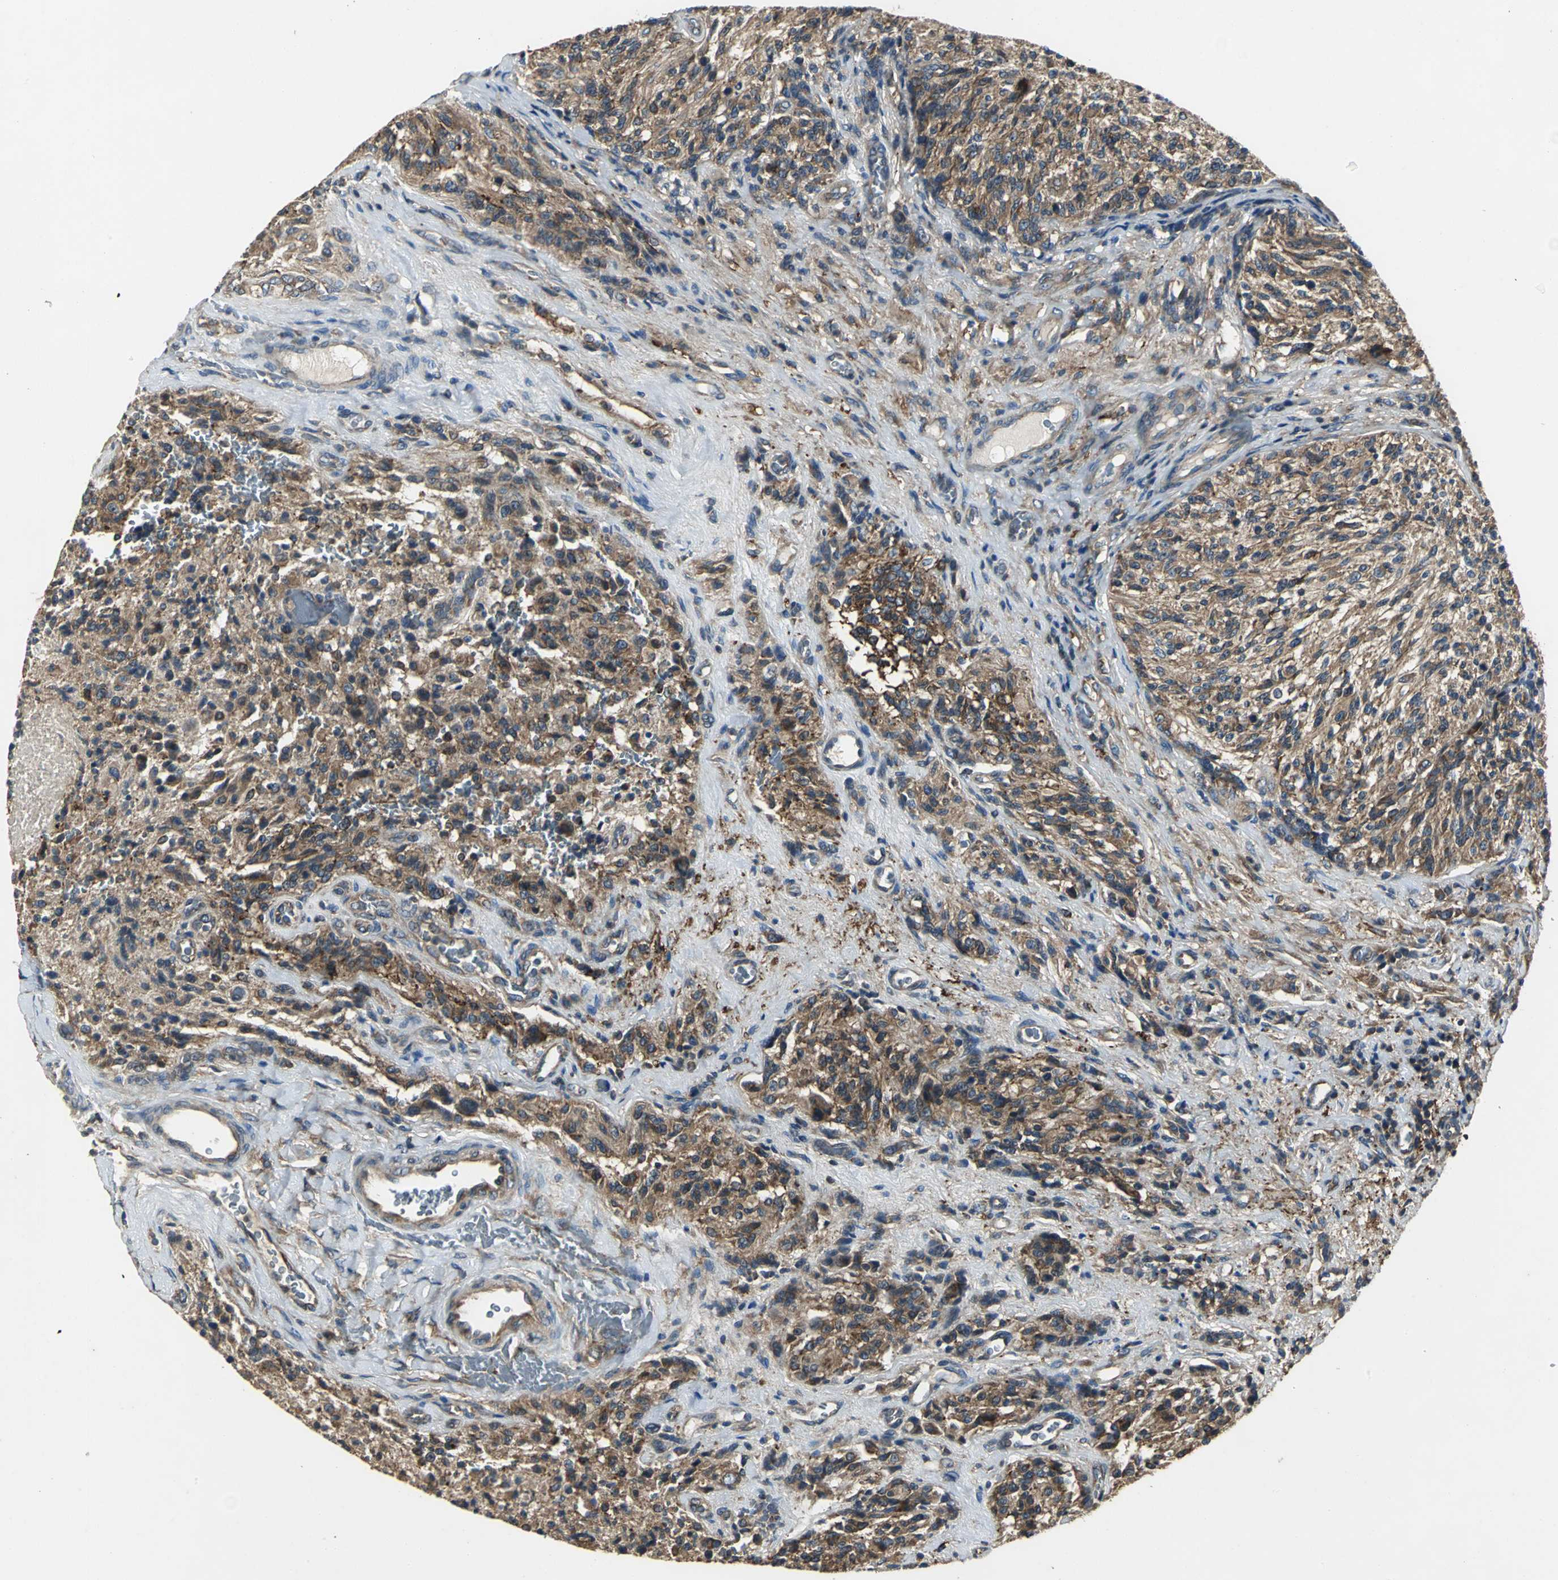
{"staining": {"intensity": "moderate", "quantity": ">75%", "location": "cytoplasmic/membranous"}, "tissue": "glioma", "cell_type": "Tumor cells", "image_type": "cancer", "snomed": [{"axis": "morphology", "description": "Normal tissue, NOS"}, {"axis": "morphology", "description": "Glioma, malignant, High grade"}, {"axis": "topography", "description": "Cerebral cortex"}], "caption": "A micrograph of human malignant glioma (high-grade) stained for a protein reveals moderate cytoplasmic/membranous brown staining in tumor cells. Using DAB (brown) and hematoxylin (blue) stains, captured at high magnification using brightfield microscopy.", "gene": "IRF3", "patient": {"sex": "male", "age": 56}}